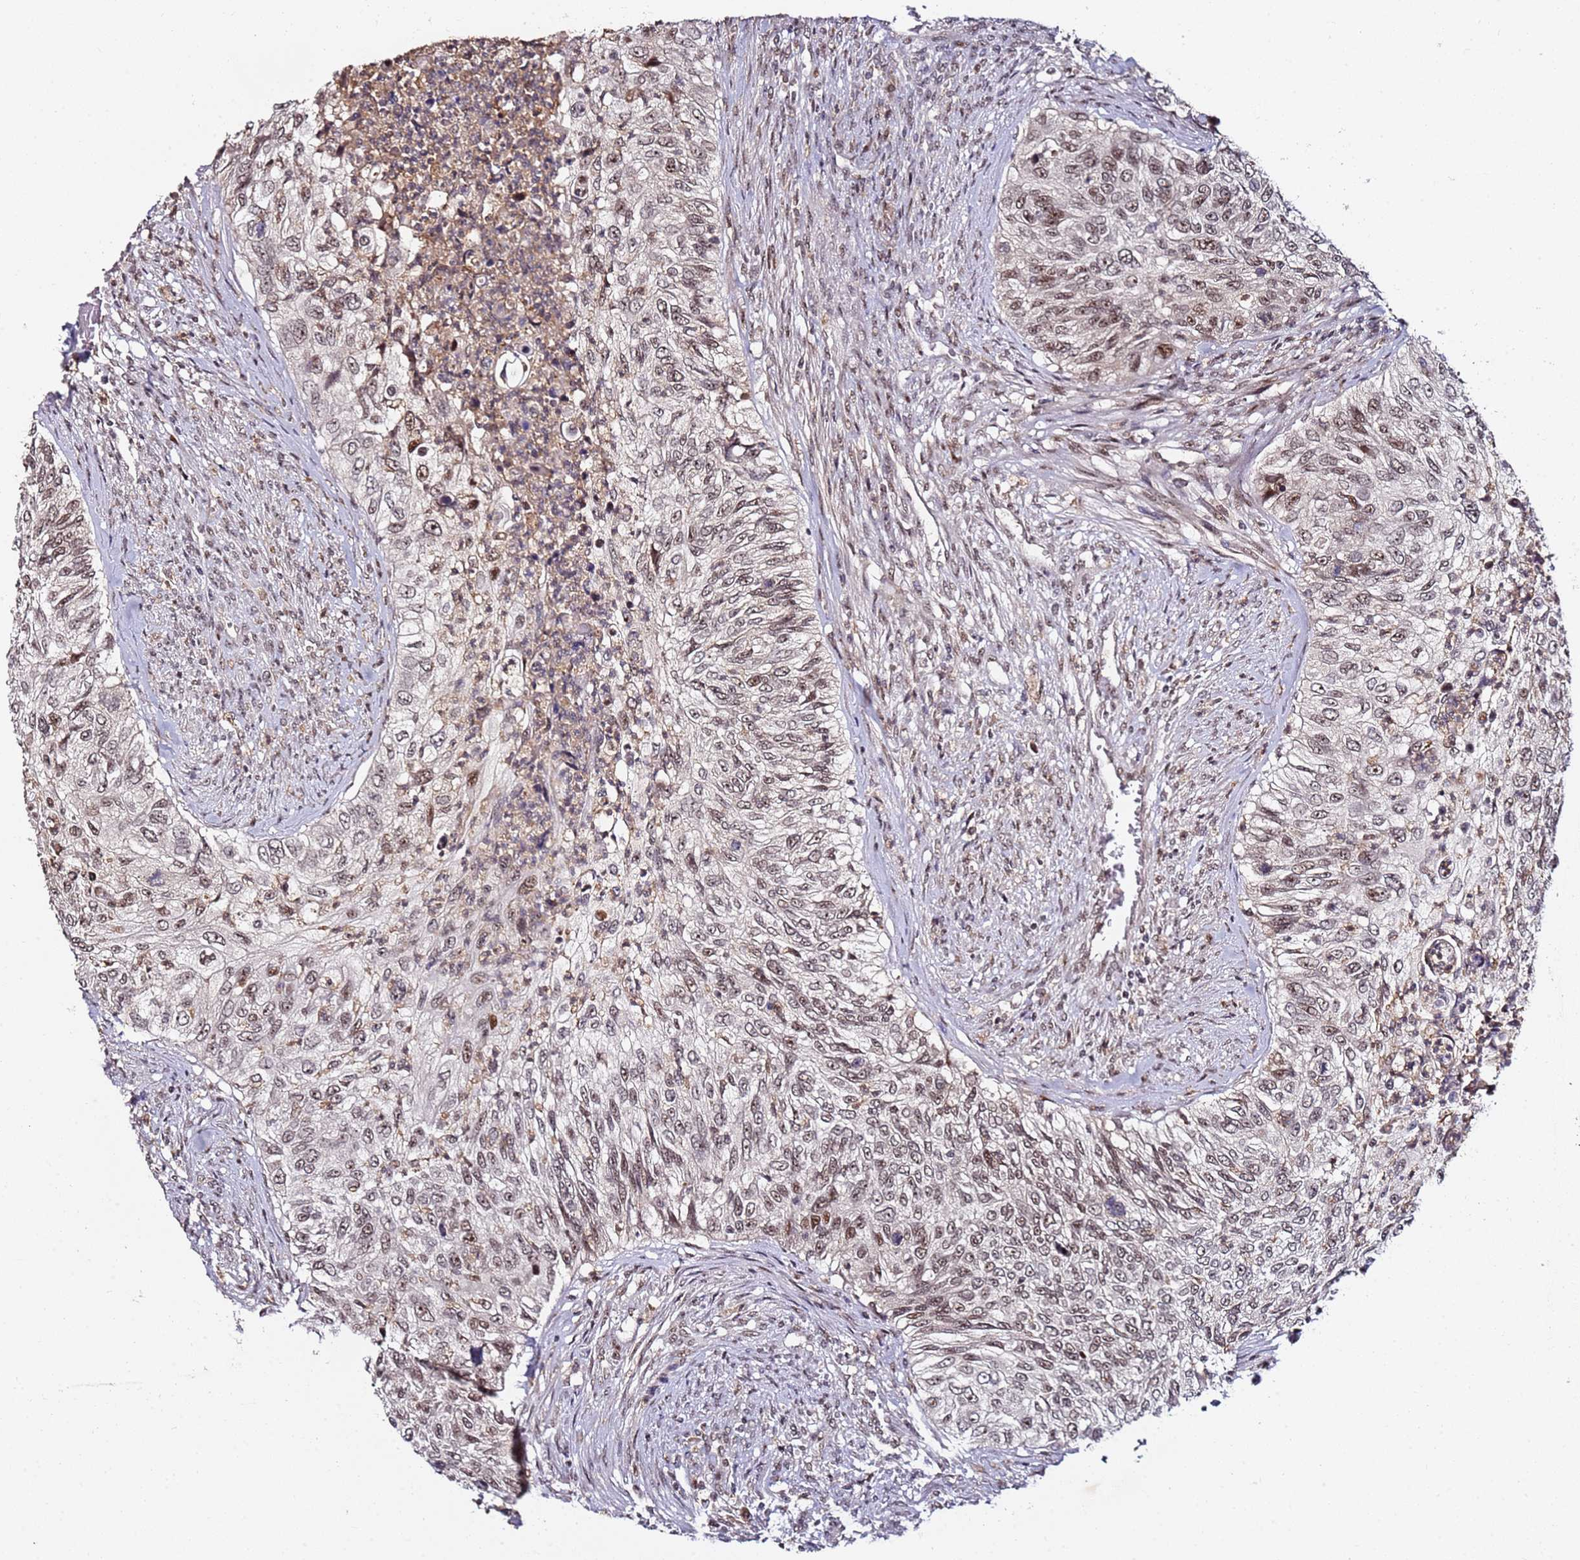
{"staining": {"intensity": "moderate", "quantity": ">75%", "location": "nuclear"}, "tissue": "urothelial cancer", "cell_type": "Tumor cells", "image_type": "cancer", "snomed": [{"axis": "morphology", "description": "Urothelial carcinoma, High grade"}, {"axis": "topography", "description": "Urinary bladder"}], "caption": "An immunohistochemistry micrograph of tumor tissue is shown. Protein staining in brown shows moderate nuclear positivity in urothelial cancer within tumor cells.", "gene": "FCF1", "patient": {"sex": "female", "age": 60}}